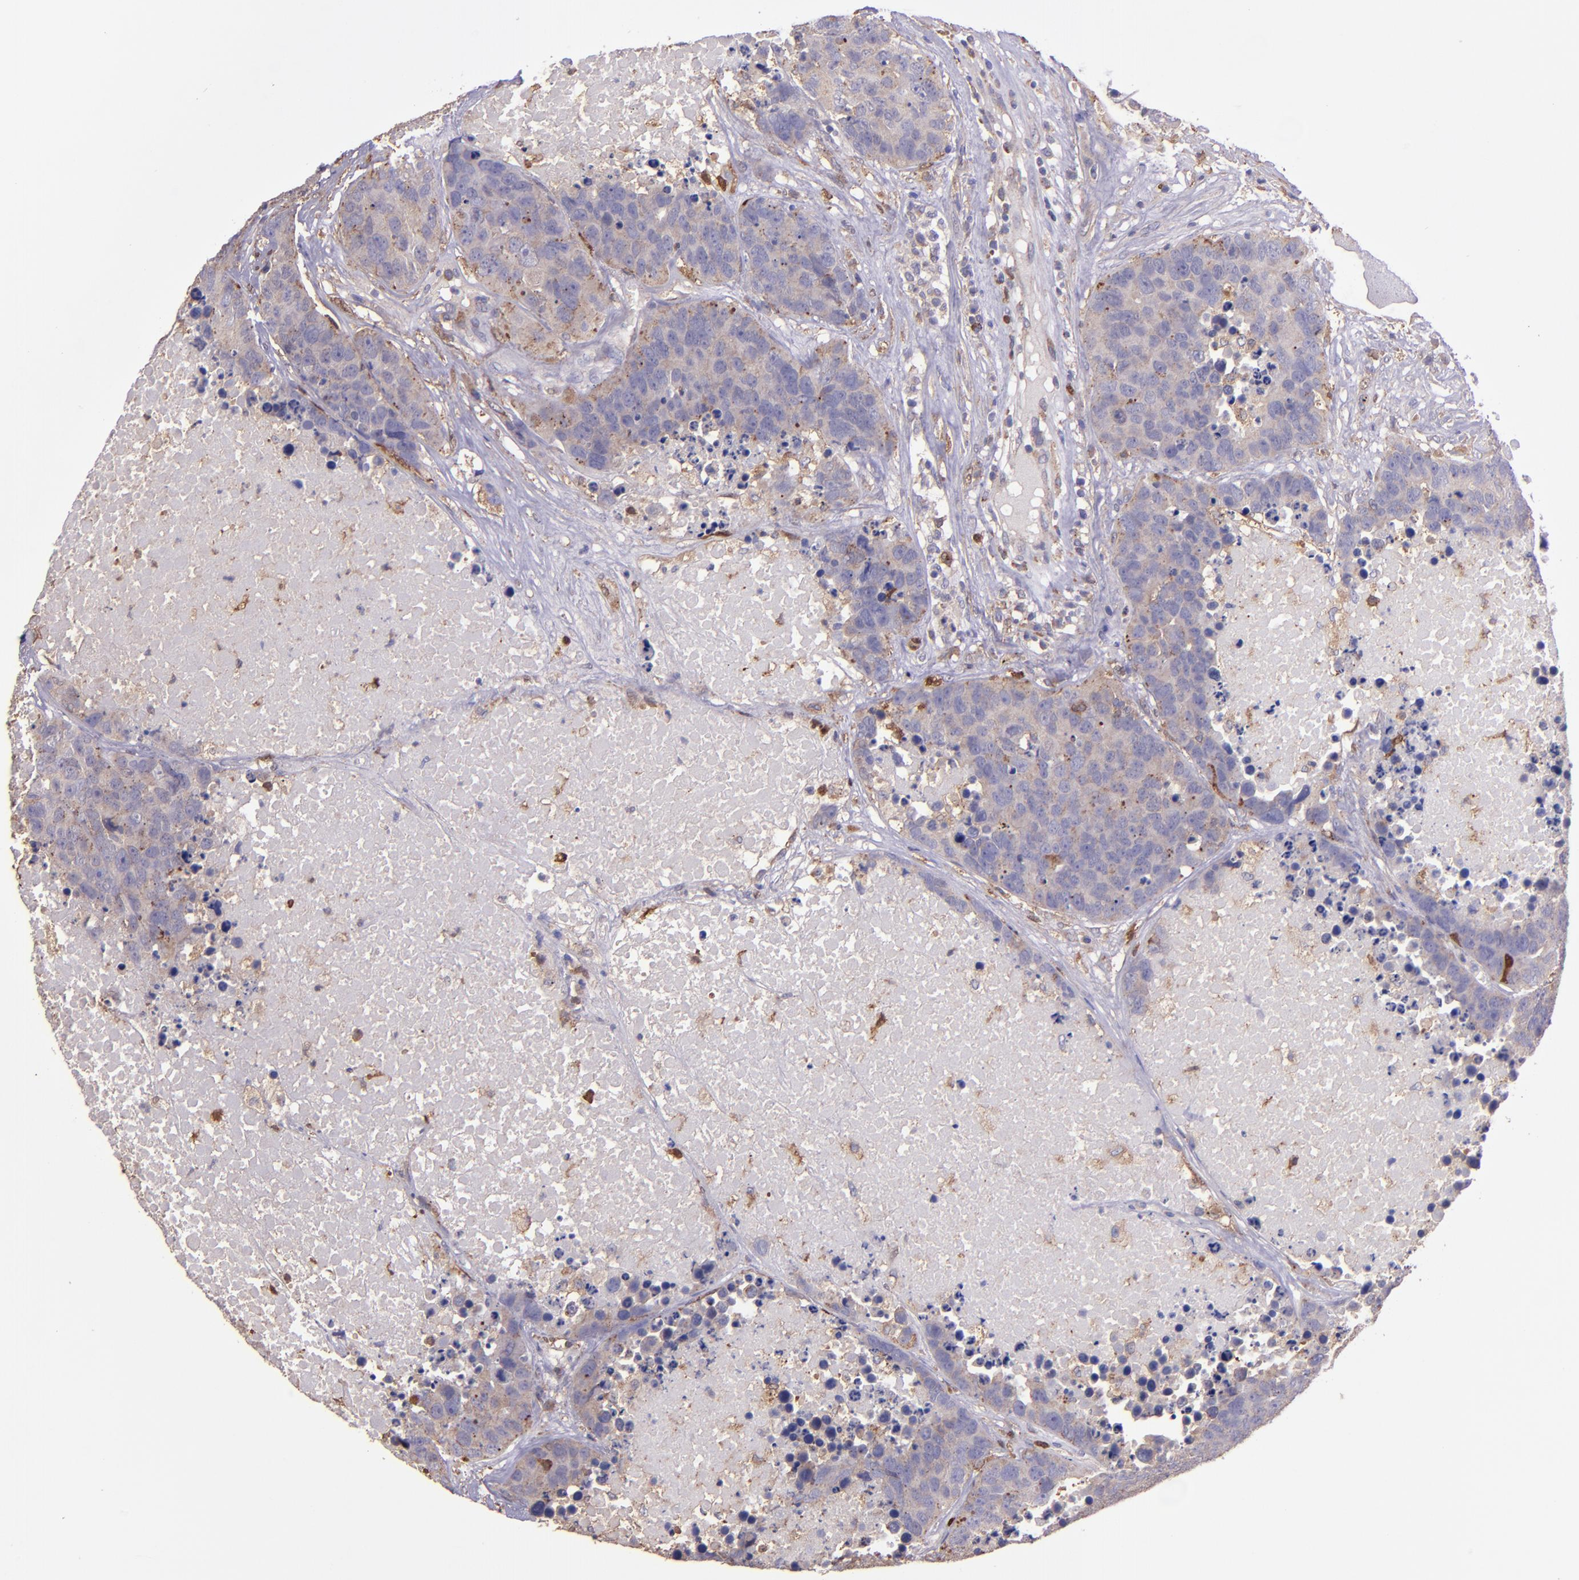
{"staining": {"intensity": "weak", "quantity": ">75%", "location": "cytoplasmic/membranous"}, "tissue": "carcinoid", "cell_type": "Tumor cells", "image_type": "cancer", "snomed": [{"axis": "morphology", "description": "Carcinoid, malignant, NOS"}, {"axis": "topography", "description": "Lung"}], "caption": "A high-resolution histopathology image shows immunohistochemistry (IHC) staining of carcinoid, which exhibits weak cytoplasmic/membranous staining in about >75% of tumor cells.", "gene": "WASHC1", "patient": {"sex": "male", "age": 60}}